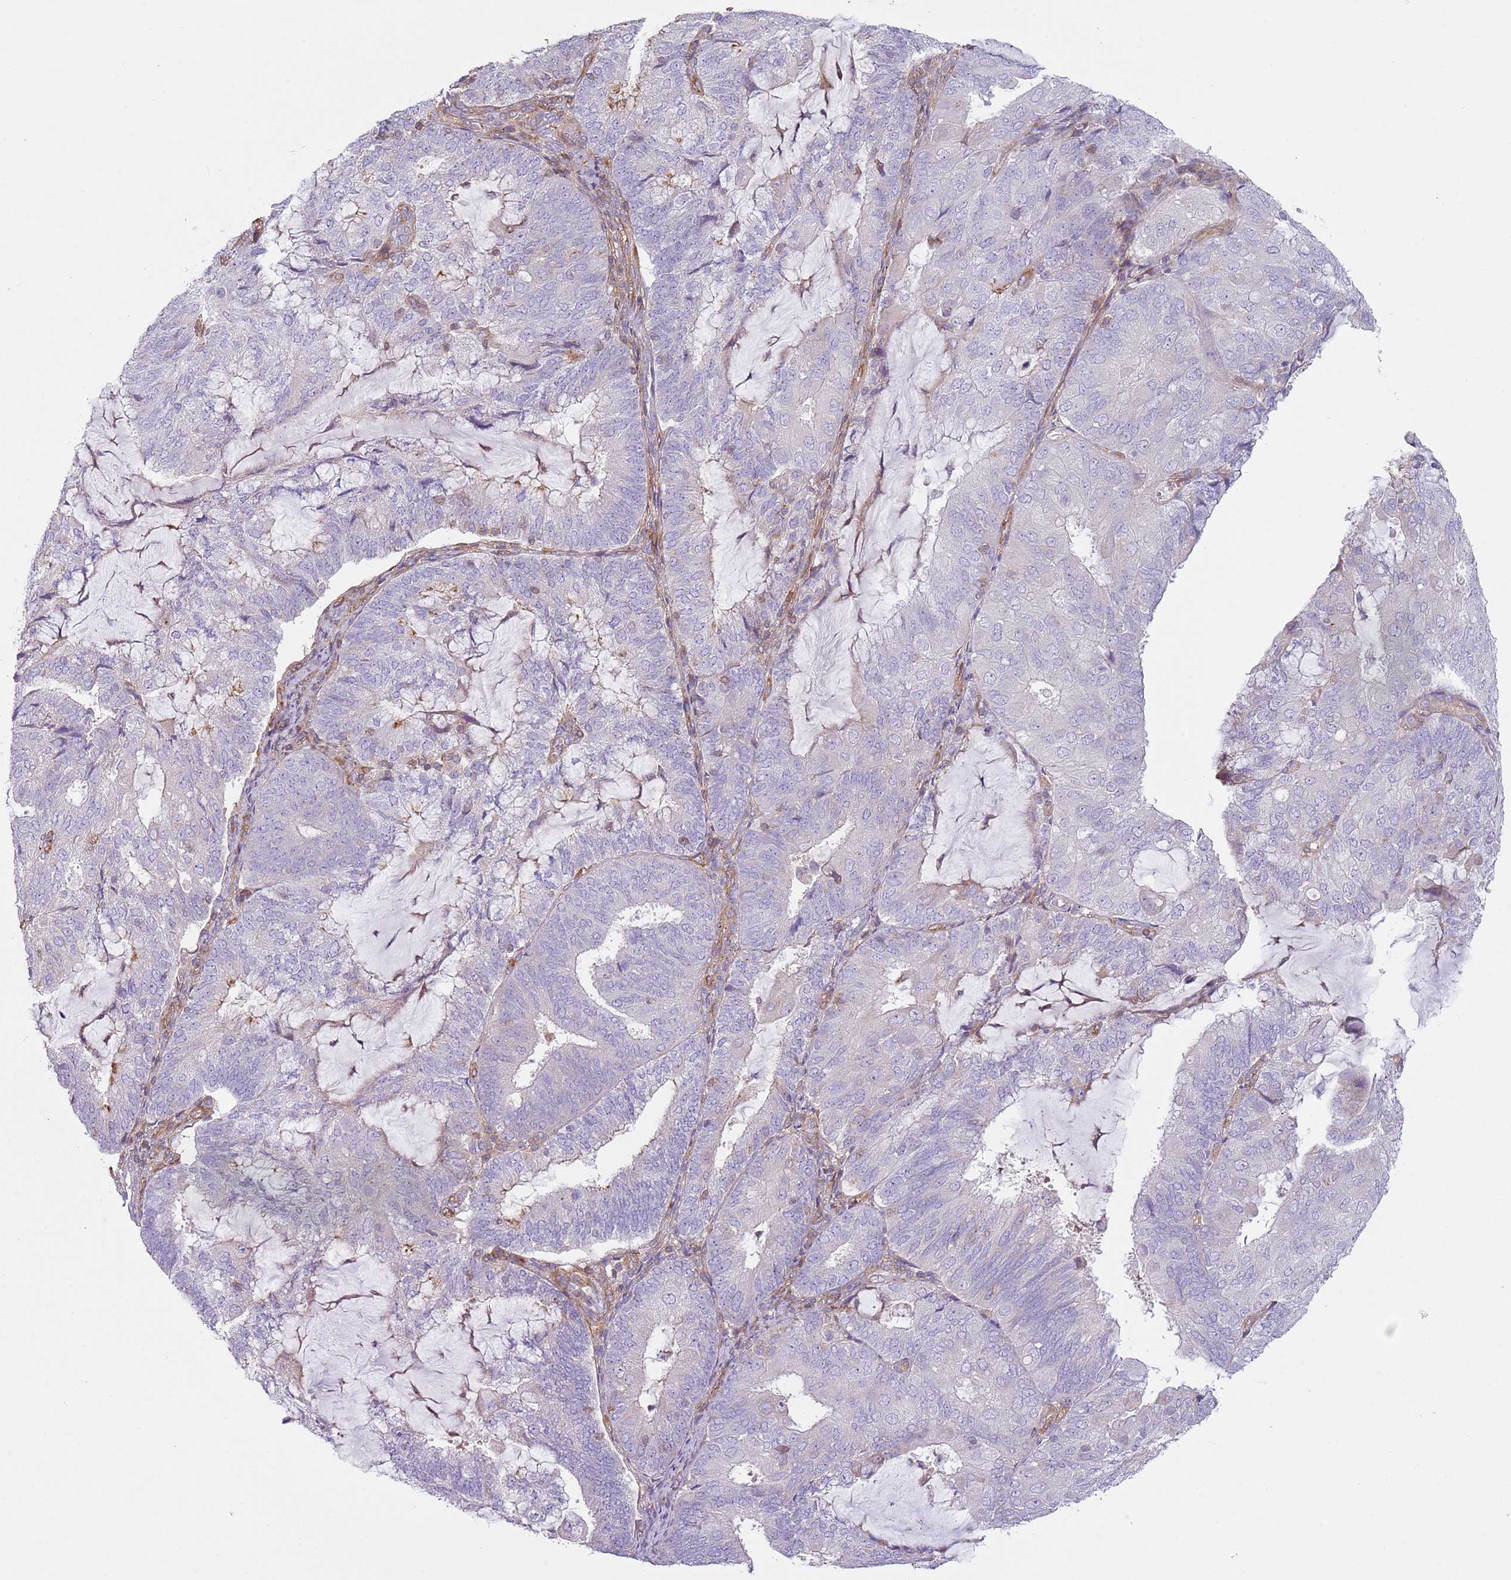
{"staining": {"intensity": "negative", "quantity": "none", "location": "none"}, "tissue": "endometrial cancer", "cell_type": "Tumor cells", "image_type": "cancer", "snomed": [{"axis": "morphology", "description": "Adenocarcinoma, NOS"}, {"axis": "topography", "description": "Endometrium"}], "caption": "Endometrial cancer stained for a protein using IHC displays no positivity tumor cells.", "gene": "GNAI3", "patient": {"sex": "female", "age": 81}}